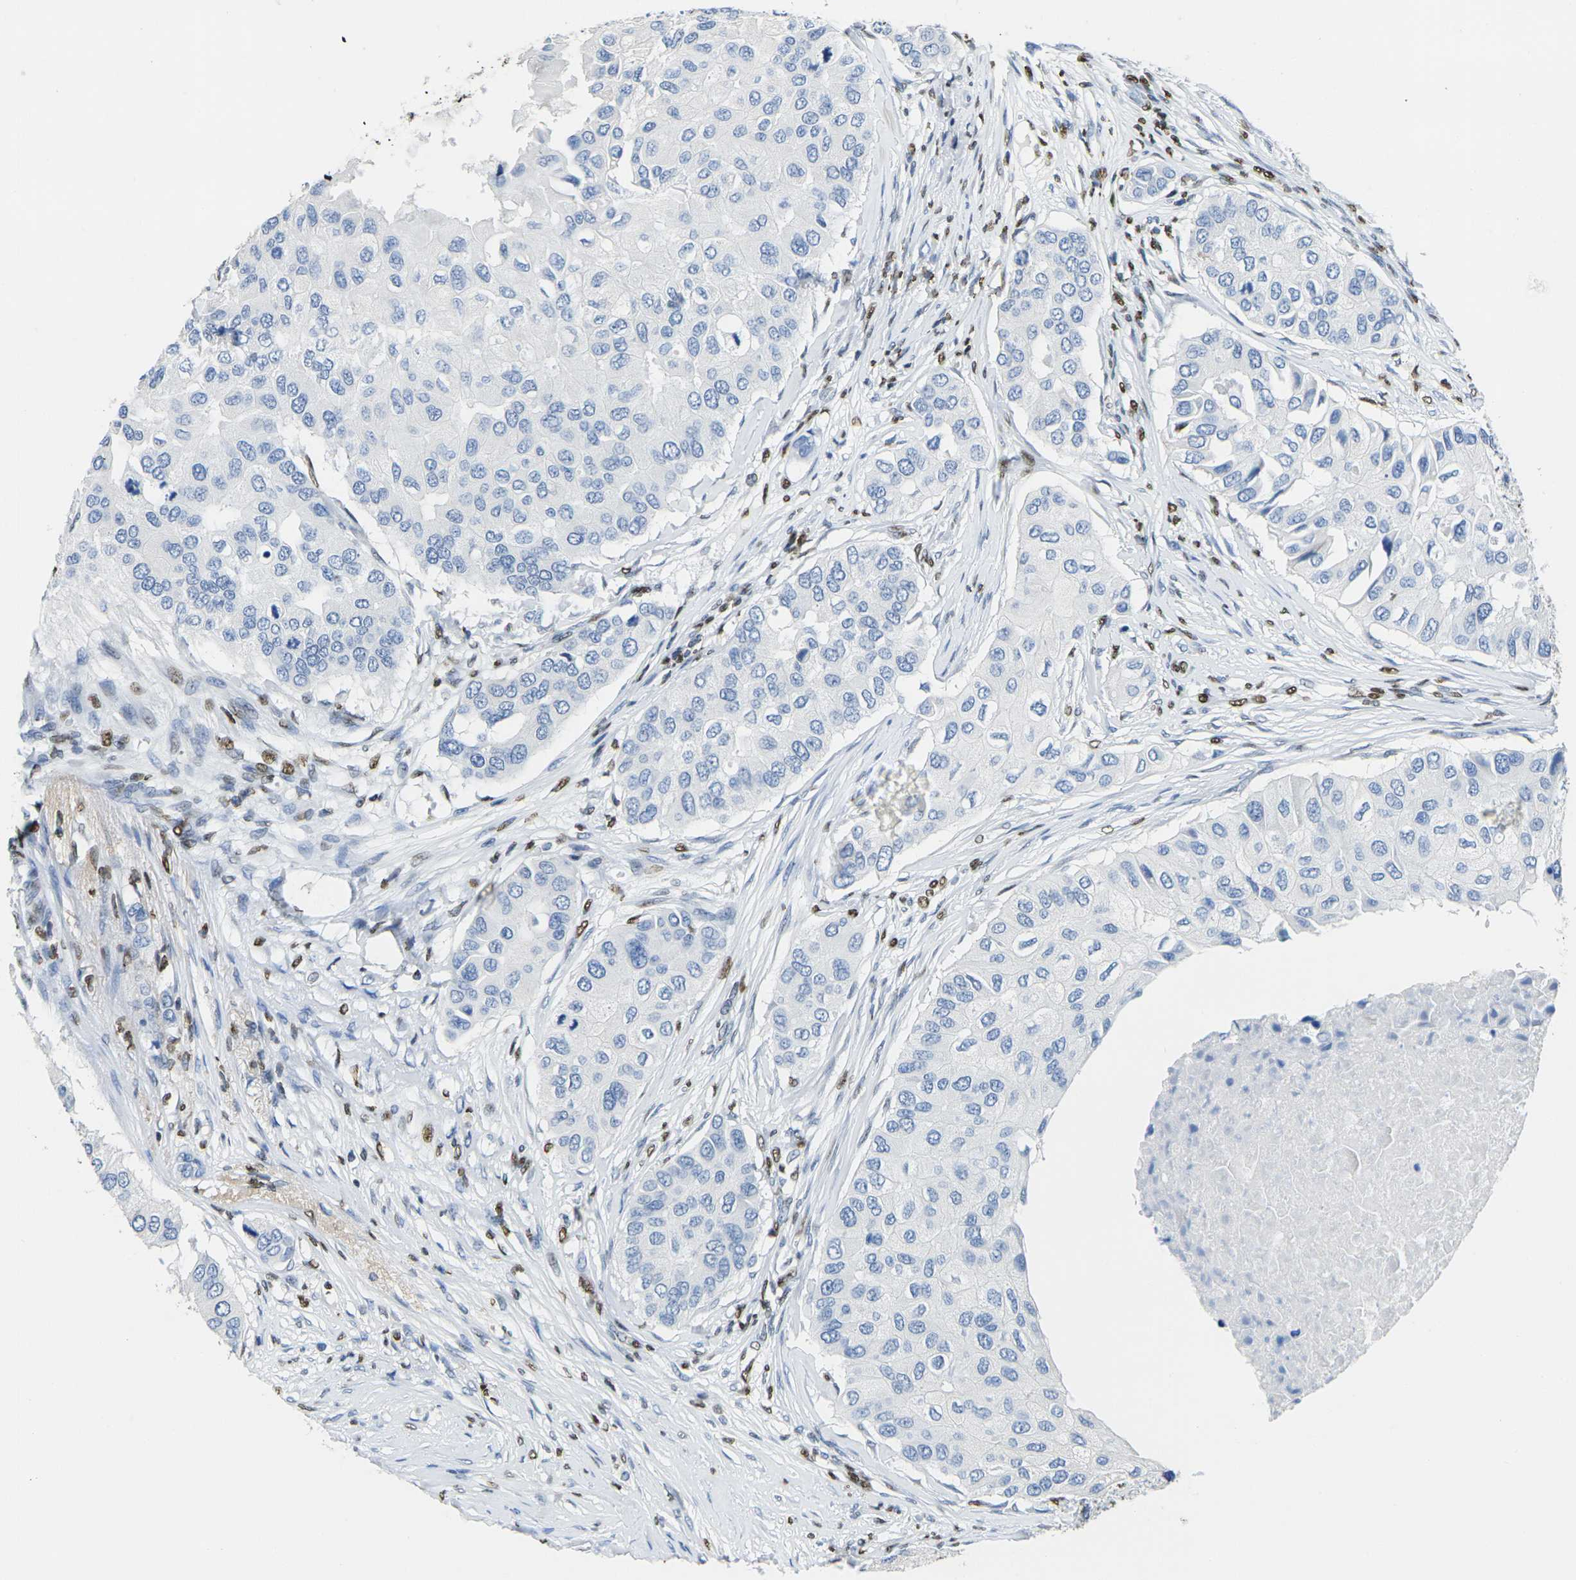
{"staining": {"intensity": "negative", "quantity": "none", "location": "none"}, "tissue": "breast cancer", "cell_type": "Tumor cells", "image_type": "cancer", "snomed": [{"axis": "morphology", "description": "Normal tissue, NOS"}, {"axis": "morphology", "description": "Duct carcinoma"}, {"axis": "topography", "description": "Breast"}], "caption": "Breast intraductal carcinoma was stained to show a protein in brown. There is no significant positivity in tumor cells. (Brightfield microscopy of DAB immunohistochemistry (IHC) at high magnification).", "gene": "DRAXIN", "patient": {"sex": "female", "age": 49}}